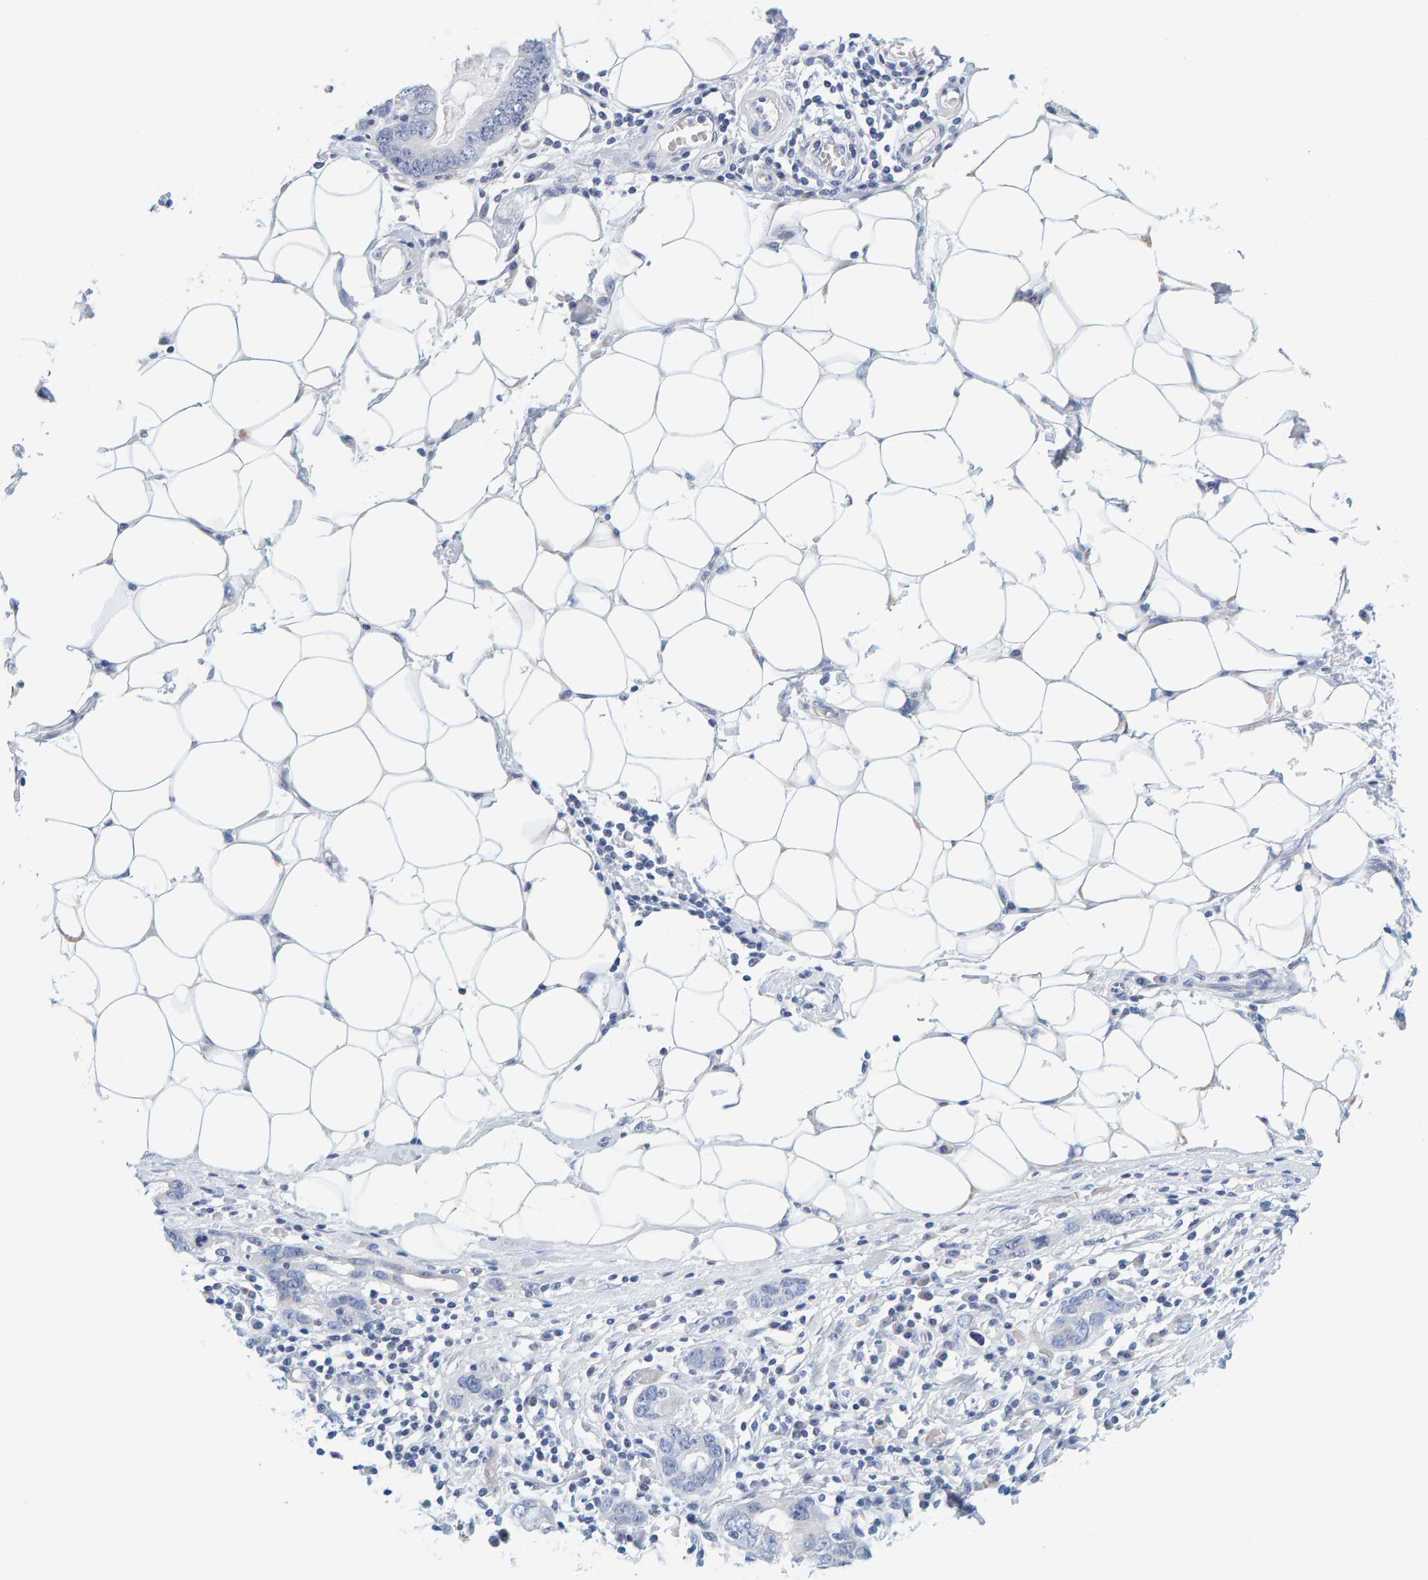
{"staining": {"intensity": "negative", "quantity": "none", "location": "none"}, "tissue": "stomach cancer", "cell_type": "Tumor cells", "image_type": "cancer", "snomed": [{"axis": "morphology", "description": "Adenocarcinoma, NOS"}, {"axis": "topography", "description": "Stomach, lower"}], "caption": "Tumor cells show no significant staining in stomach cancer (adenocarcinoma).", "gene": "MOG", "patient": {"sex": "female", "age": 93}}